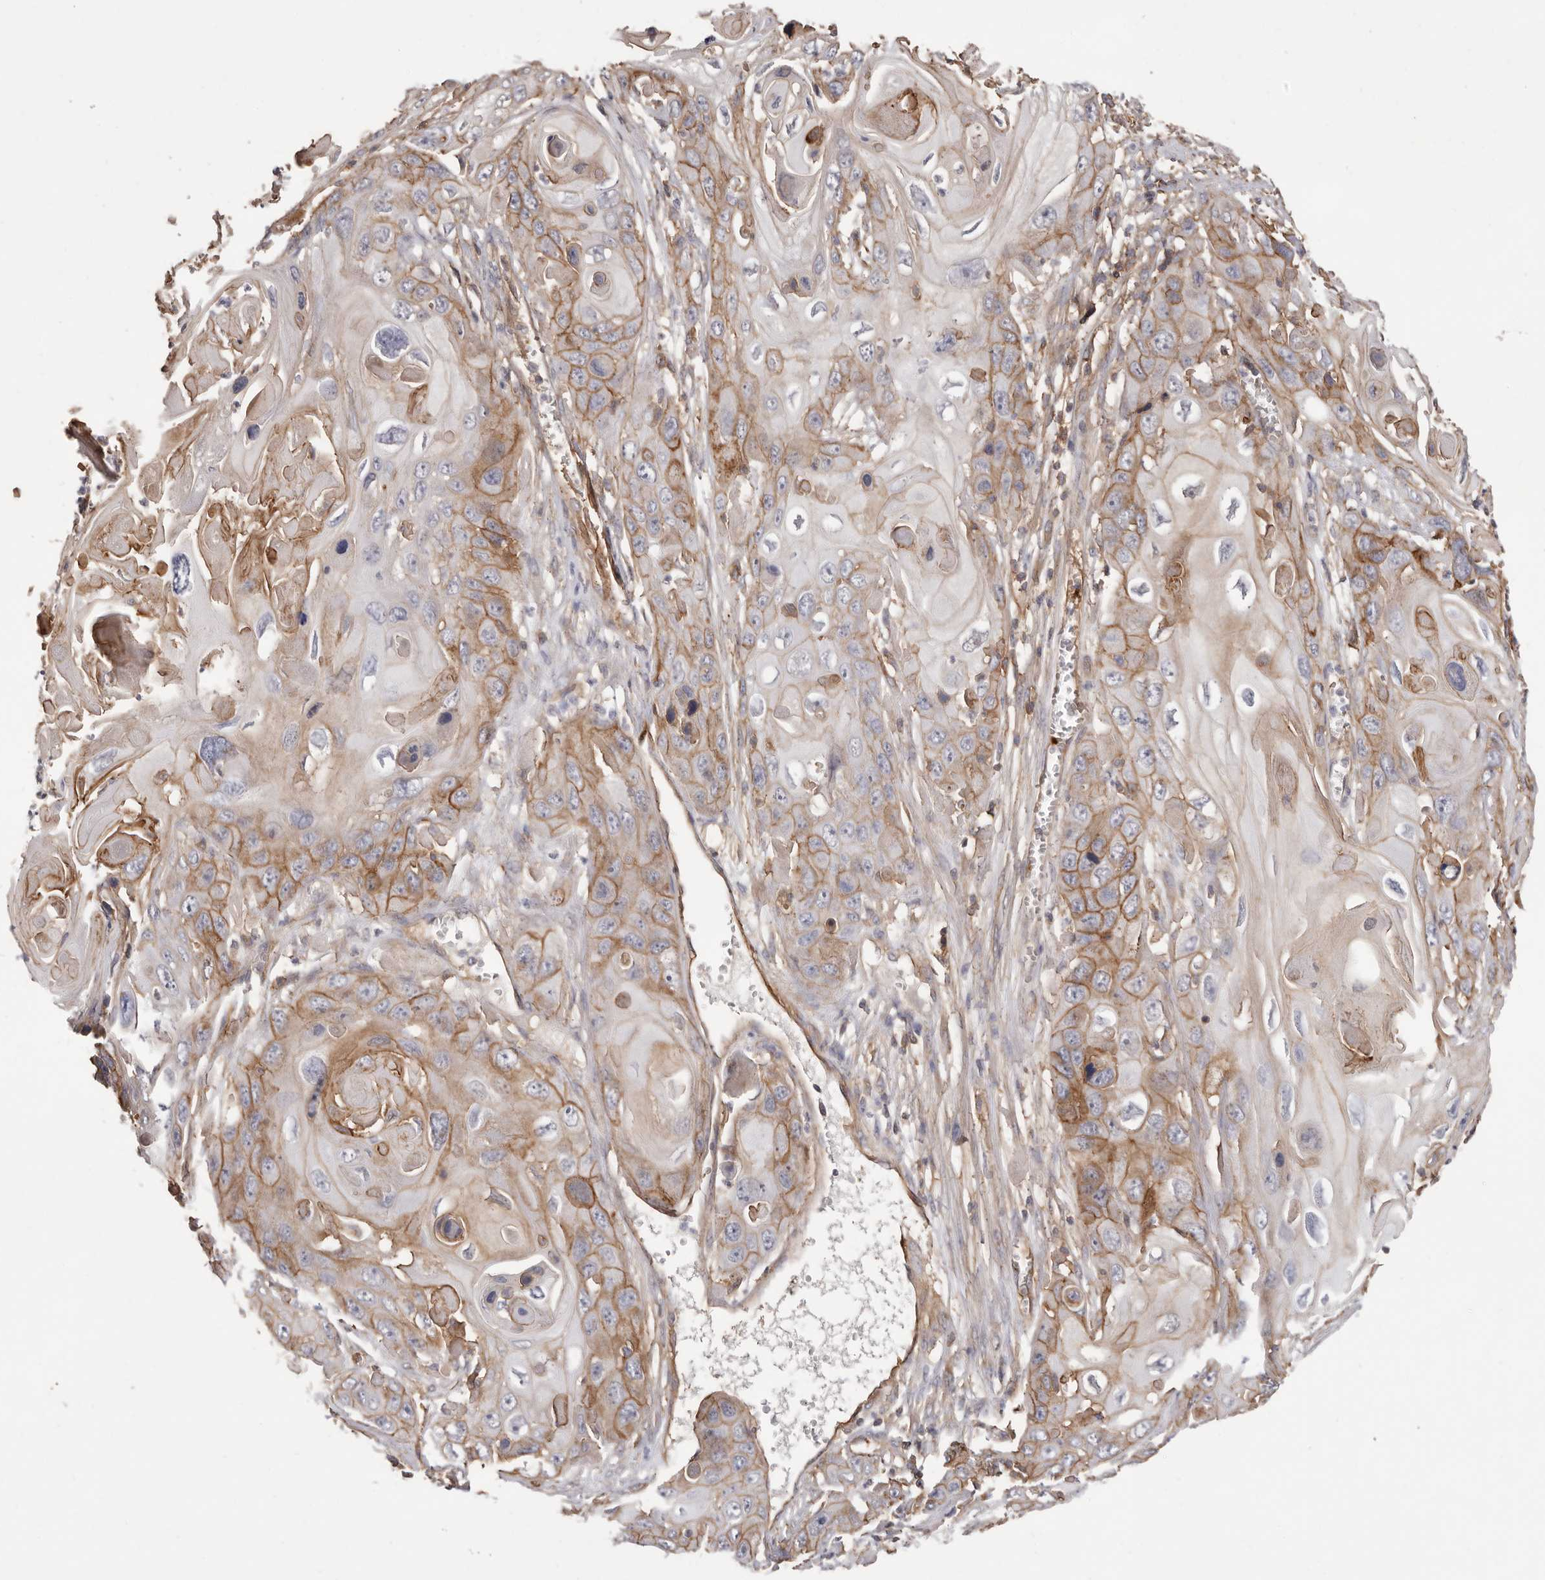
{"staining": {"intensity": "moderate", "quantity": ">75%", "location": "cytoplasmic/membranous"}, "tissue": "skin cancer", "cell_type": "Tumor cells", "image_type": "cancer", "snomed": [{"axis": "morphology", "description": "Squamous cell carcinoma, NOS"}, {"axis": "topography", "description": "Skin"}], "caption": "Immunohistochemistry (IHC) (DAB (3,3'-diaminobenzidine)) staining of skin cancer (squamous cell carcinoma) shows moderate cytoplasmic/membranous protein expression in about >75% of tumor cells.", "gene": "MMACHC", "patient": {"sex": "male", "age": 55}}